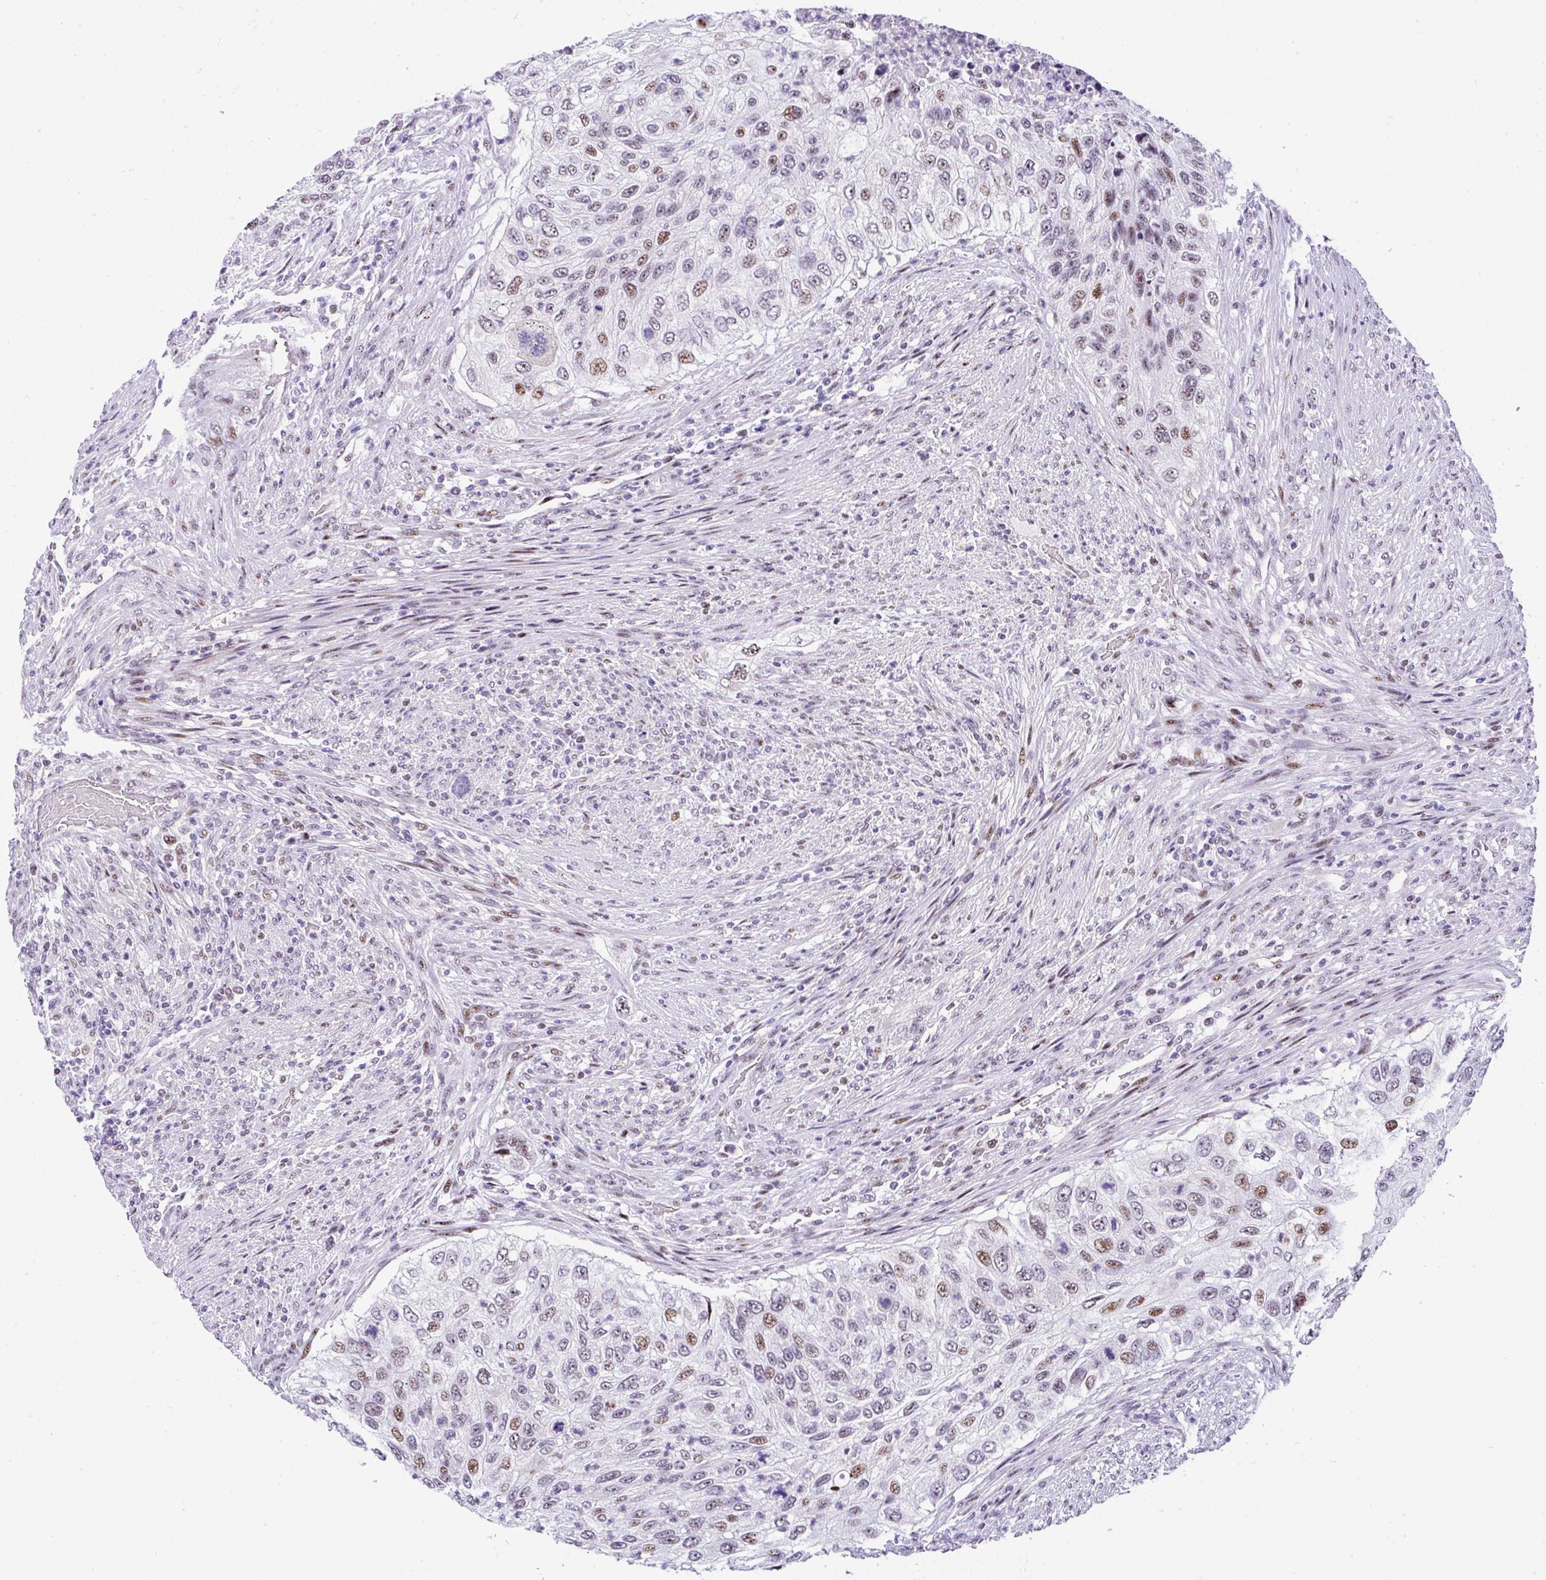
{"staining": {"intensity": "moderate", "quantity": "25%-75%", "location": "nuclear"}, "tissue": "urothelial cancer", "cell_type": "Tumor cells", "image_type": "cancer", "snomed": [{"axis": "morphology", "description": "Urothelial carcinoma, High grade"}, {"axis": "topography", "description": "Urinary bladder"}], "caption": "IHC of human urothelial carcinoma (high-grade) reveals medium levels of moderate nuclear staining in approximately 25%-75% of tumor cells. (Brightfield microscopy of DAB IHC at high magnification).", "gene": "NR1D2", "patient": {"sex": "female", "age": 60}}